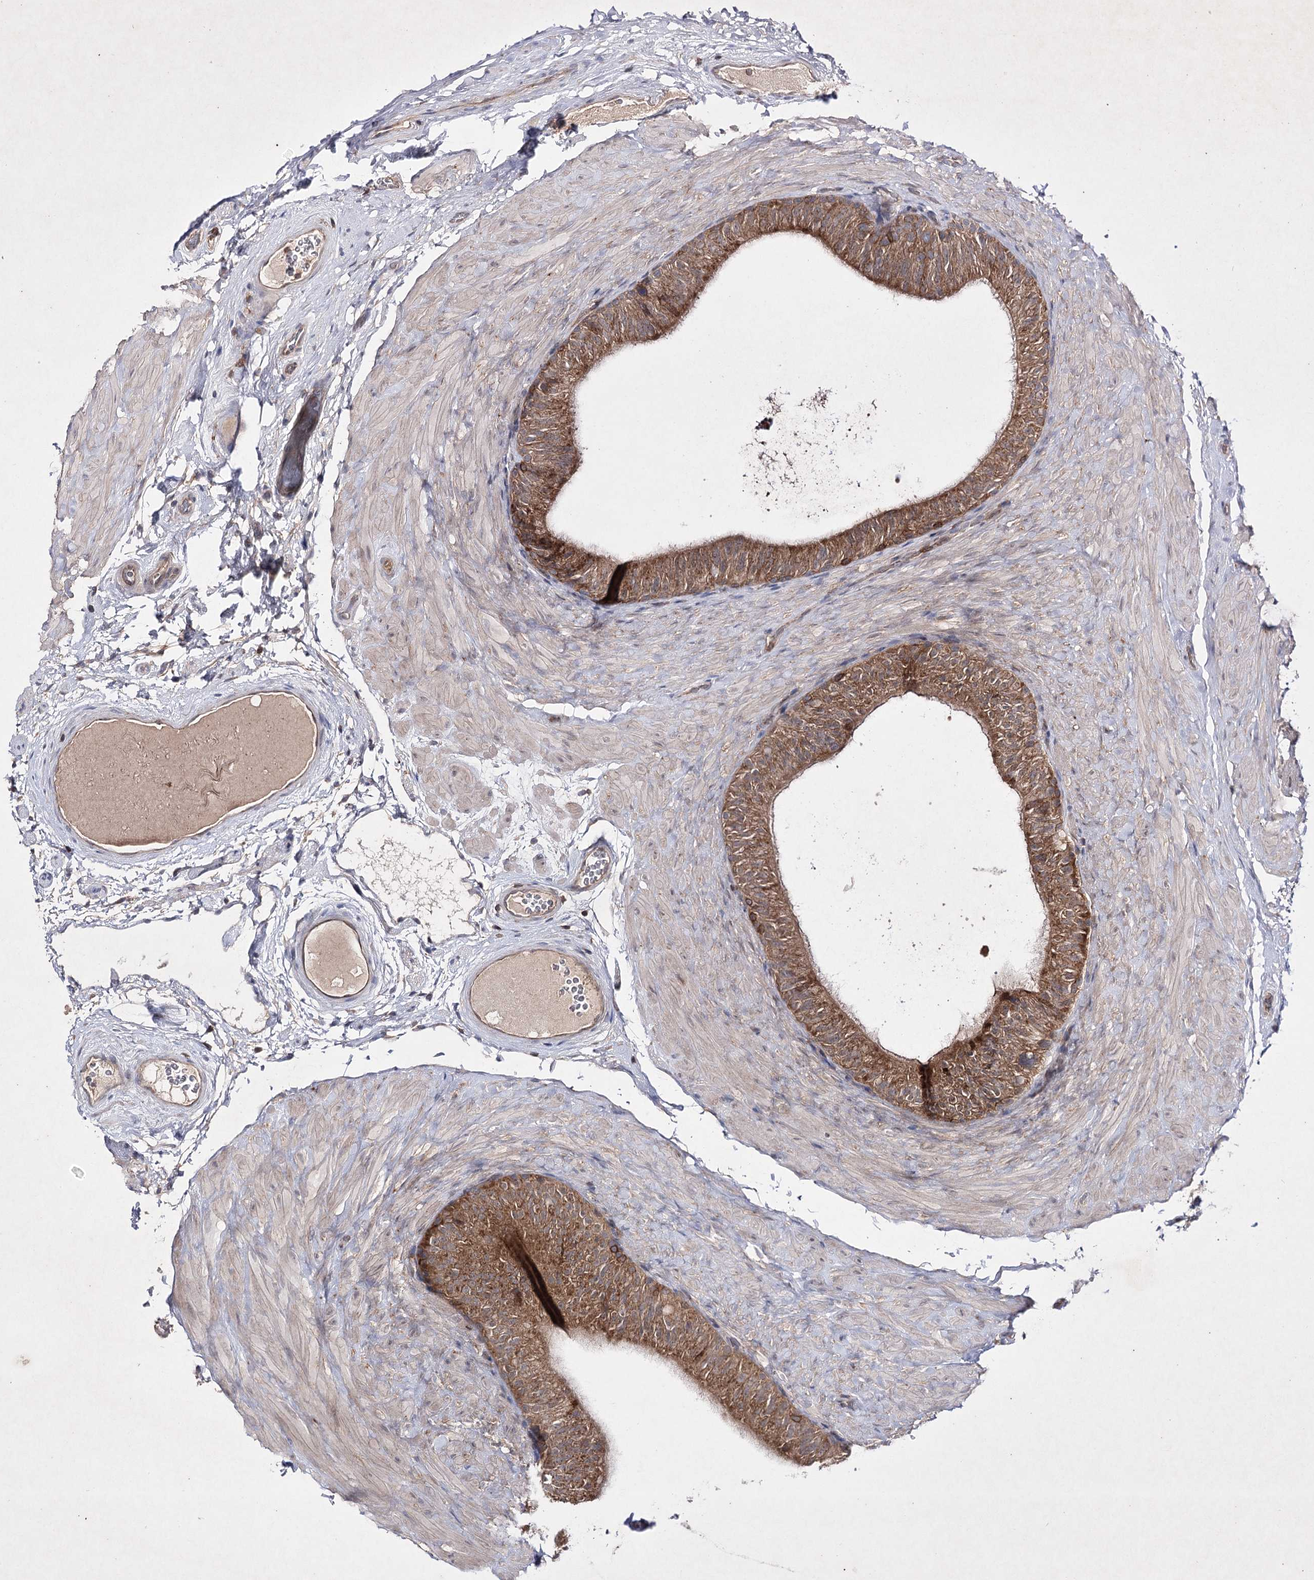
{"staining": {"intensity": "moderate", "quantity": "25%-75%", "location": "cytoplasmic/membranous"}, "tissue": "epididymis", "cell_type": "Glandular cells", "image_type": "normal", "snomed": [{"axis": "morphology", "description": "Normal tissue, NOS"}, {"axis": "topography", "description": "Epididymis"}], "caption": "Immunohistochemistry (IHC) micrograph of benign epididymis stained for a protein (brown), which demonstrates medium levels of moderate cytoplasmic/membranous positivity in about 25%-75% of glandular cells.", "gene": "BCR", "patient": {"sex": "male", "age": 49}}